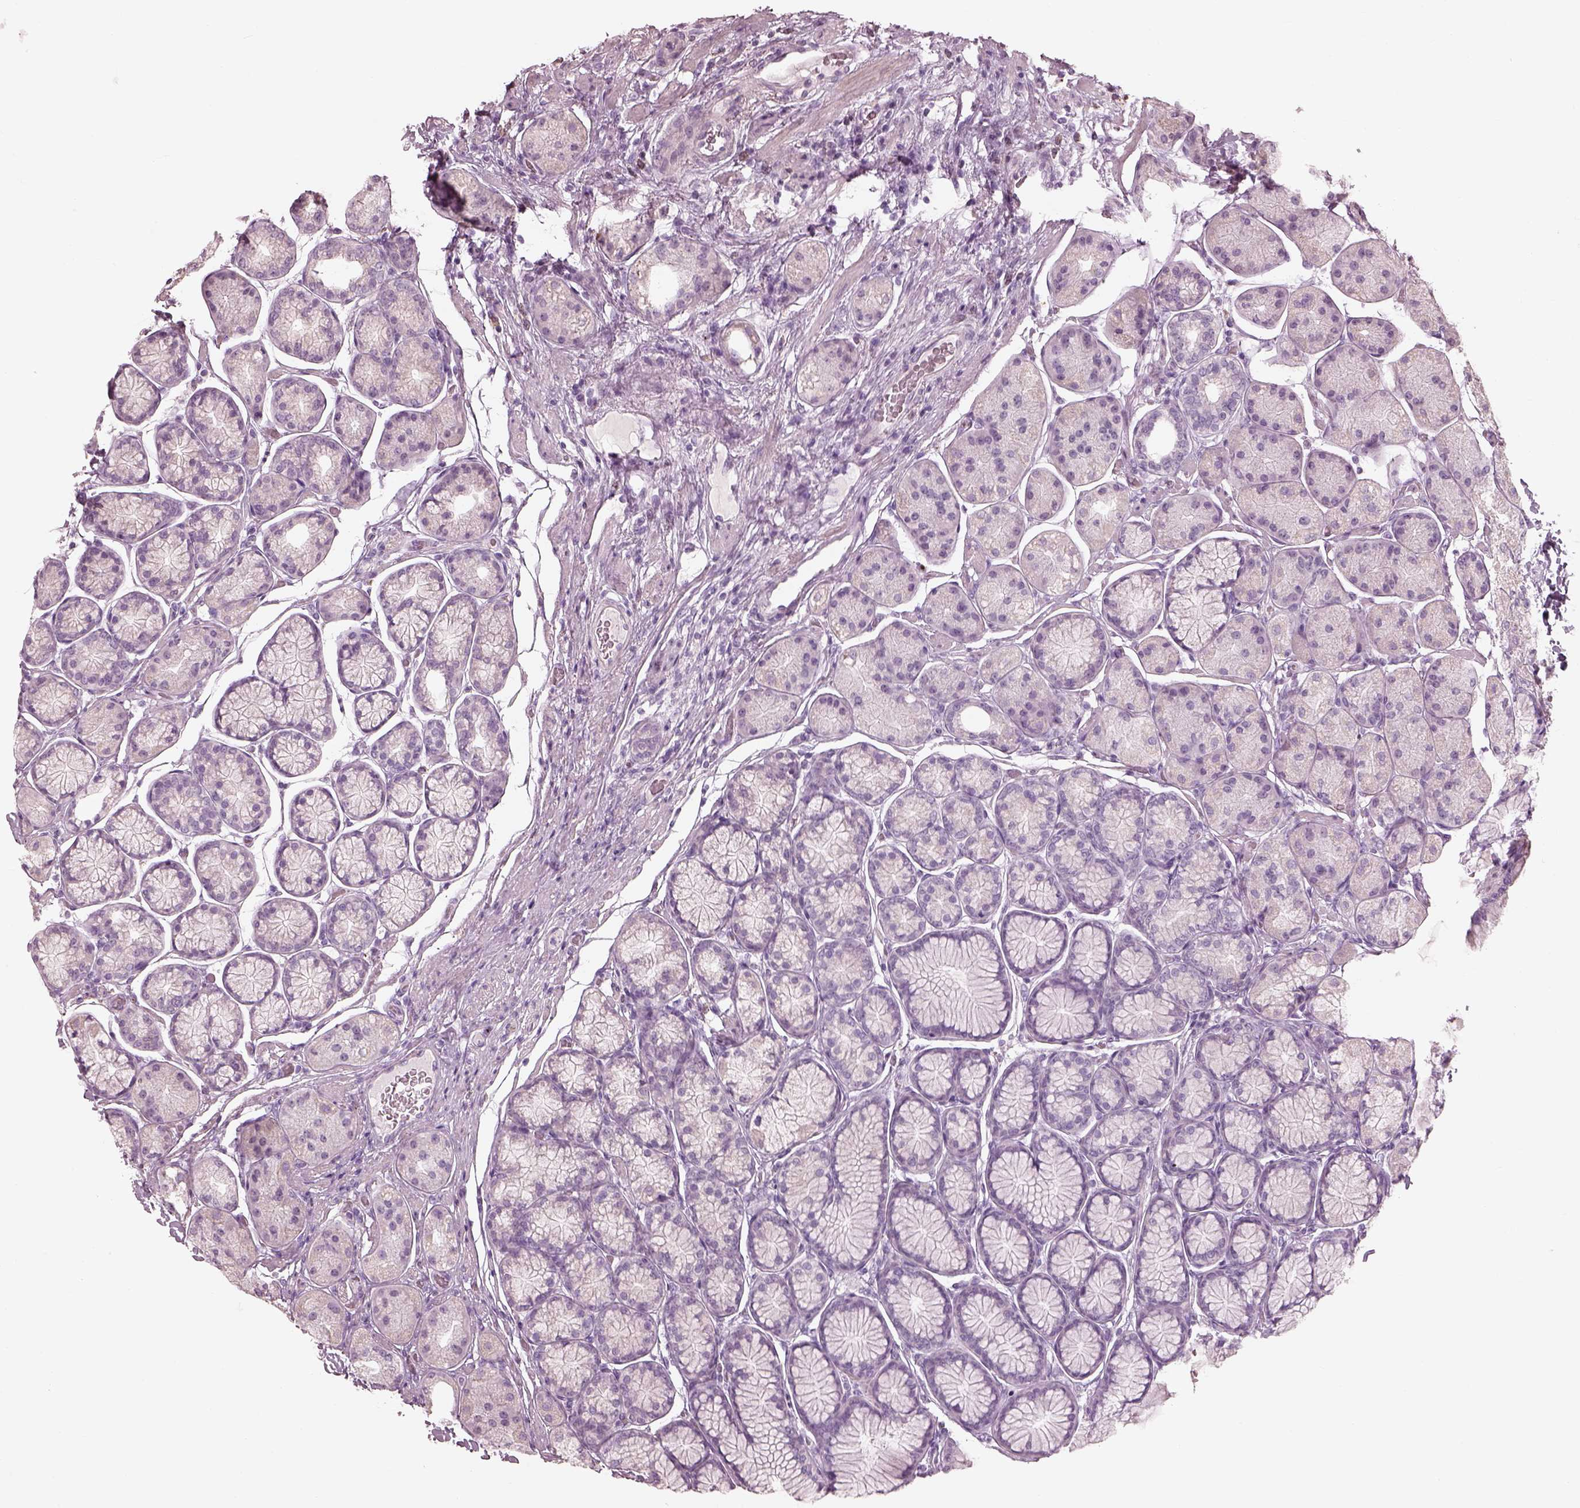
{"staining": {"intensity": "negative", "quantity": "none", "location": "none"}, "tissue": "stomach", "cell_type": "Glandular cells", "image_type": "normal", "snomed": [{"axis": "morphology", "description": "Normal tissue, NOS"}, {"axis": "morphology", "description": "Adenocarcinoma, NOS"}, {"axis": "morphology", "description": "Adenocarcinoma, High grade"}, {"axis": "topography", "description": "Stomach, upper"}, {"axis": "topography", "description": "Stomach"}], "caption": "The IHC image has no significant expression in glandular cells of stomach.", "gene": "RSPH9", "patient": {"sex": "female", "age": 65}}